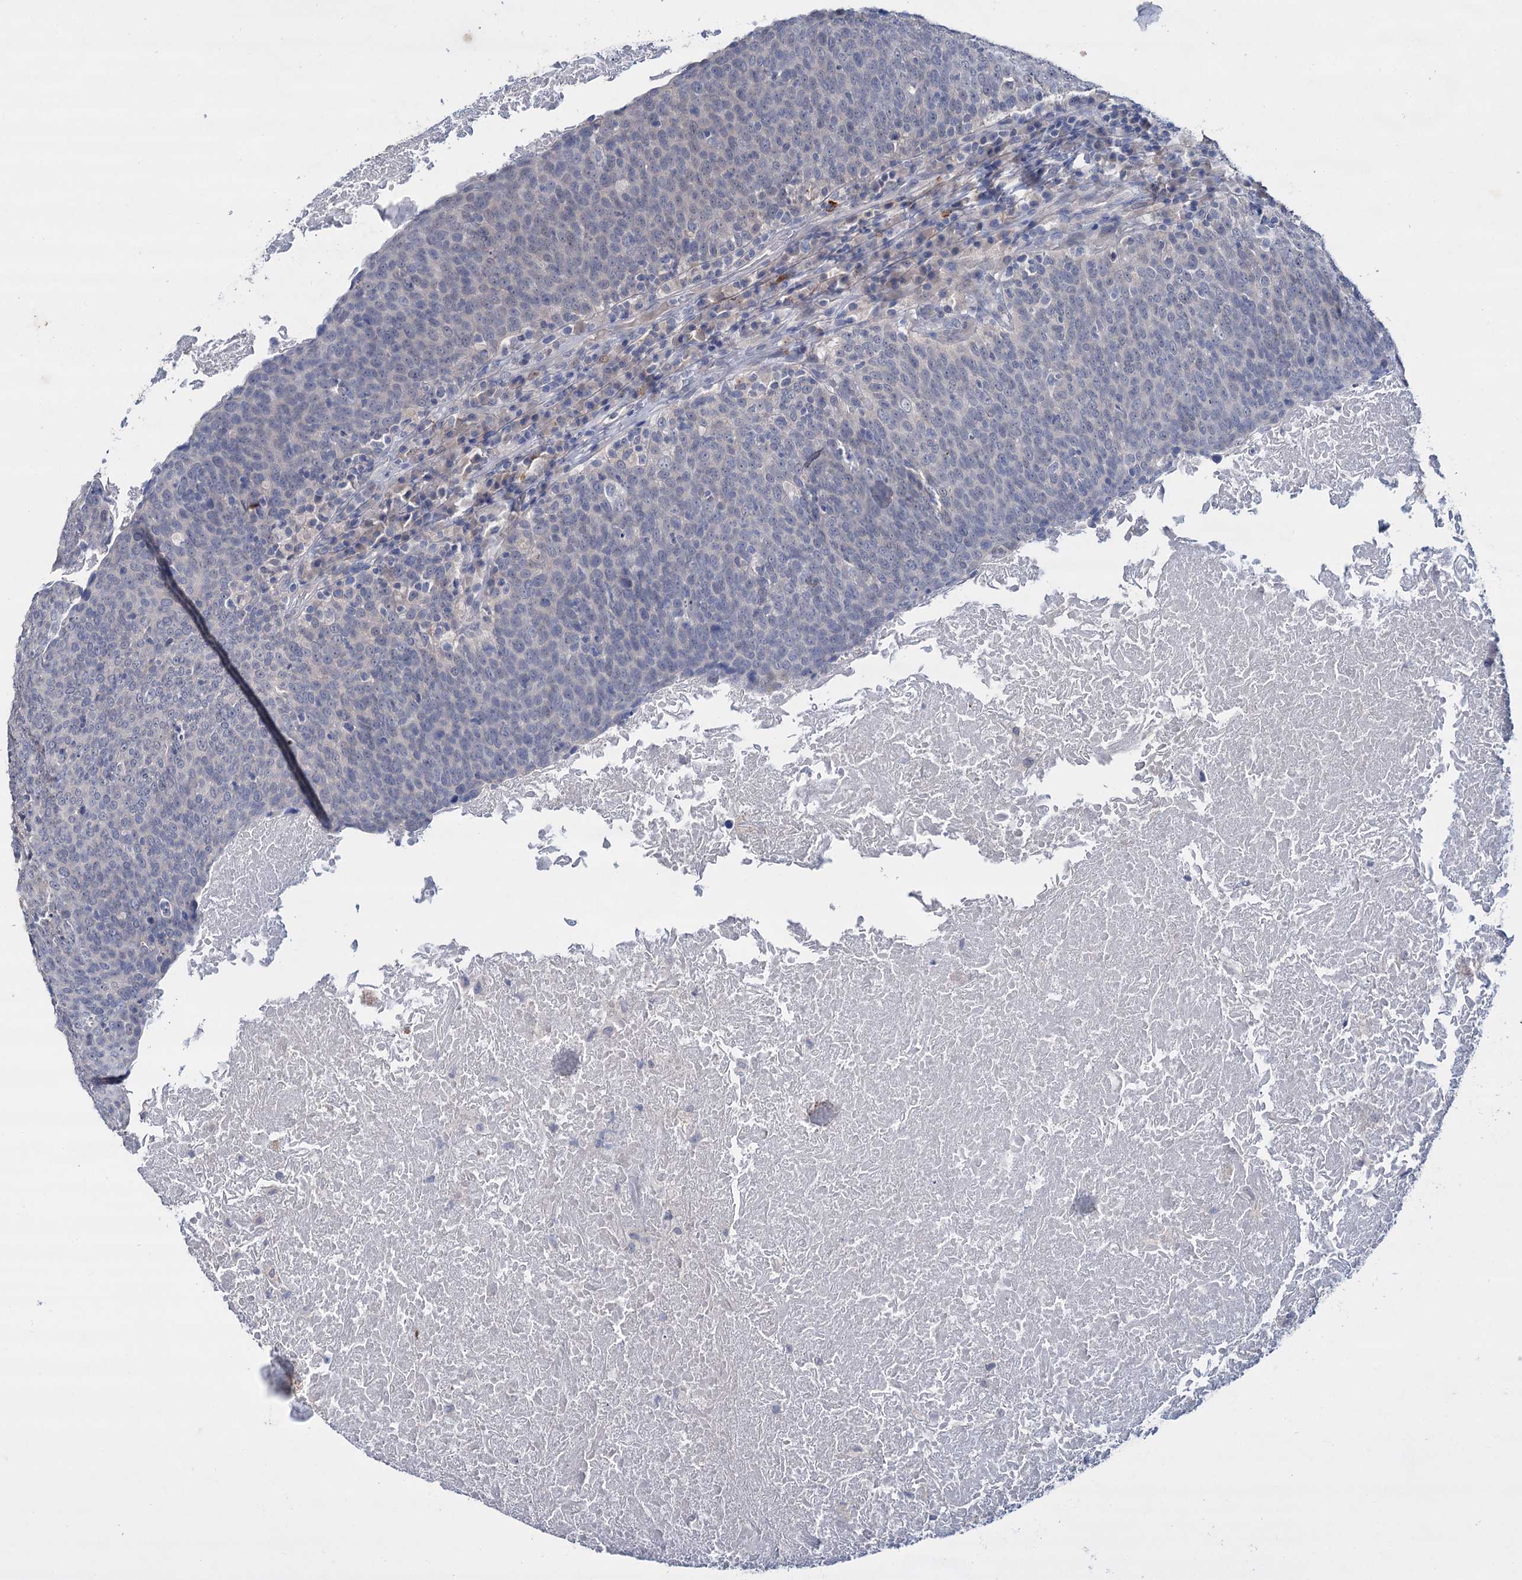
{"staining": {"intensity": "negative", "quantity": "none", "location": "none"}, "tissue": "head and neck cancer", "cell_type": "Tumor cells", "image_type": "cancer", "snomed": [{"axis": "morphology", "description": "Squamous cell carcinoma, NOS"}, {"axis": "morphology", "description": "Squamous cell carcinoma, metastatic, NOS"}, {"axis": "topography", "description": "Lymph node"}, {"axis": "topography", "description": "Head-Neck"}], "caption": "A micrograph of head and neck cancer (squamous cell carcinoma) stained for a protein displays no brown staining in tumor cells. The staining is performed using DAB brown chromogen with nuclei counter-stained in using hematoxylin.", "gene": "LYZL4", "patient": {"sex": "male", "age": 62}}